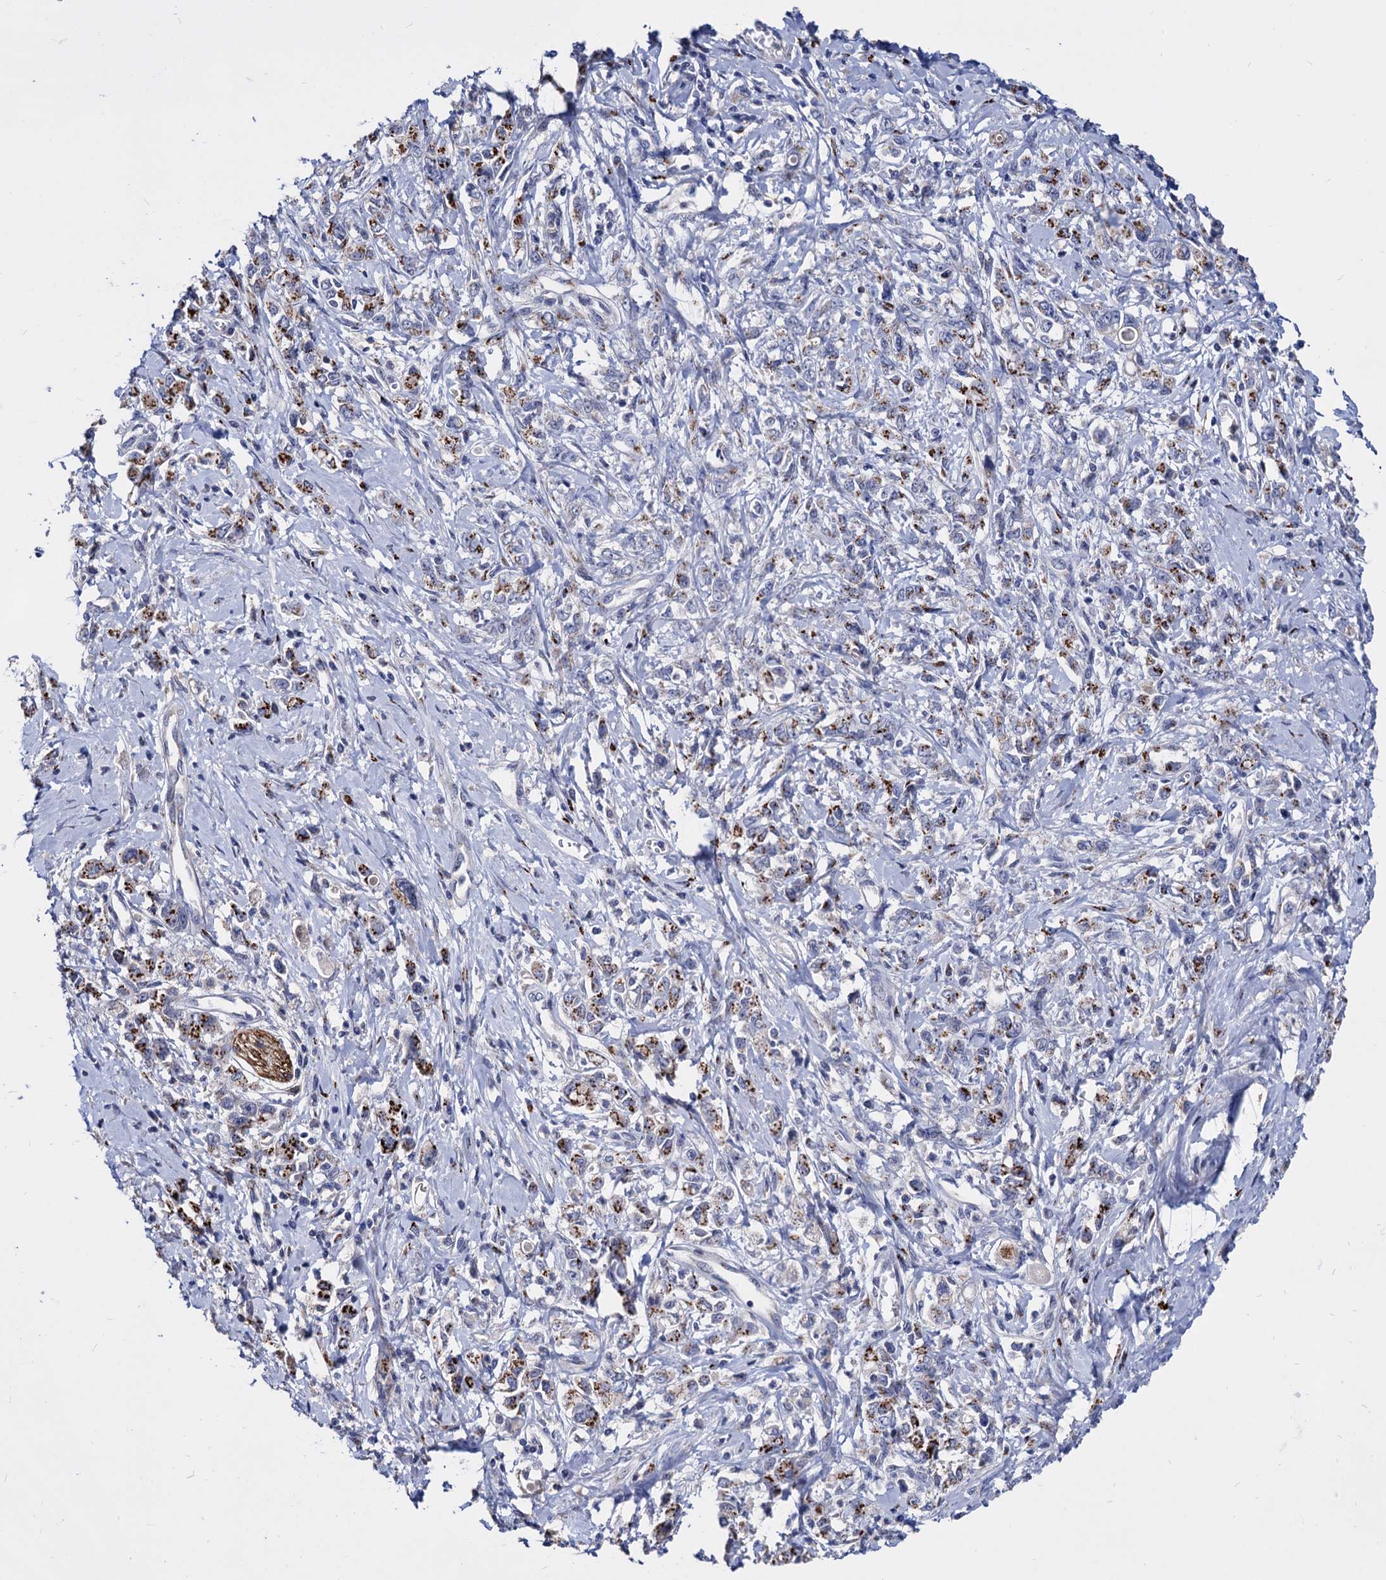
{"staining": {"intensity": "moderate", "quantity": ">75%", "location": "cytoplasmic/membranous"}, "tissue": "stomach cancer", "cell_type": "Tumor cells", "image_type": "cancer", "snomed": [{"axis": "morphology", "description": "Adenocarcinoma, NOS"}, {"axis": "topography", "description": "Stomach"}], "caption": "Protein positivity by immunohistochemistry displays moderate cytoplasmic/membranous expression in approximately >75% of tumor cells in stomach cancer (adenocarcinoma).", "gene": "ESD", "patient": {"sex": "female", "age": 76}}